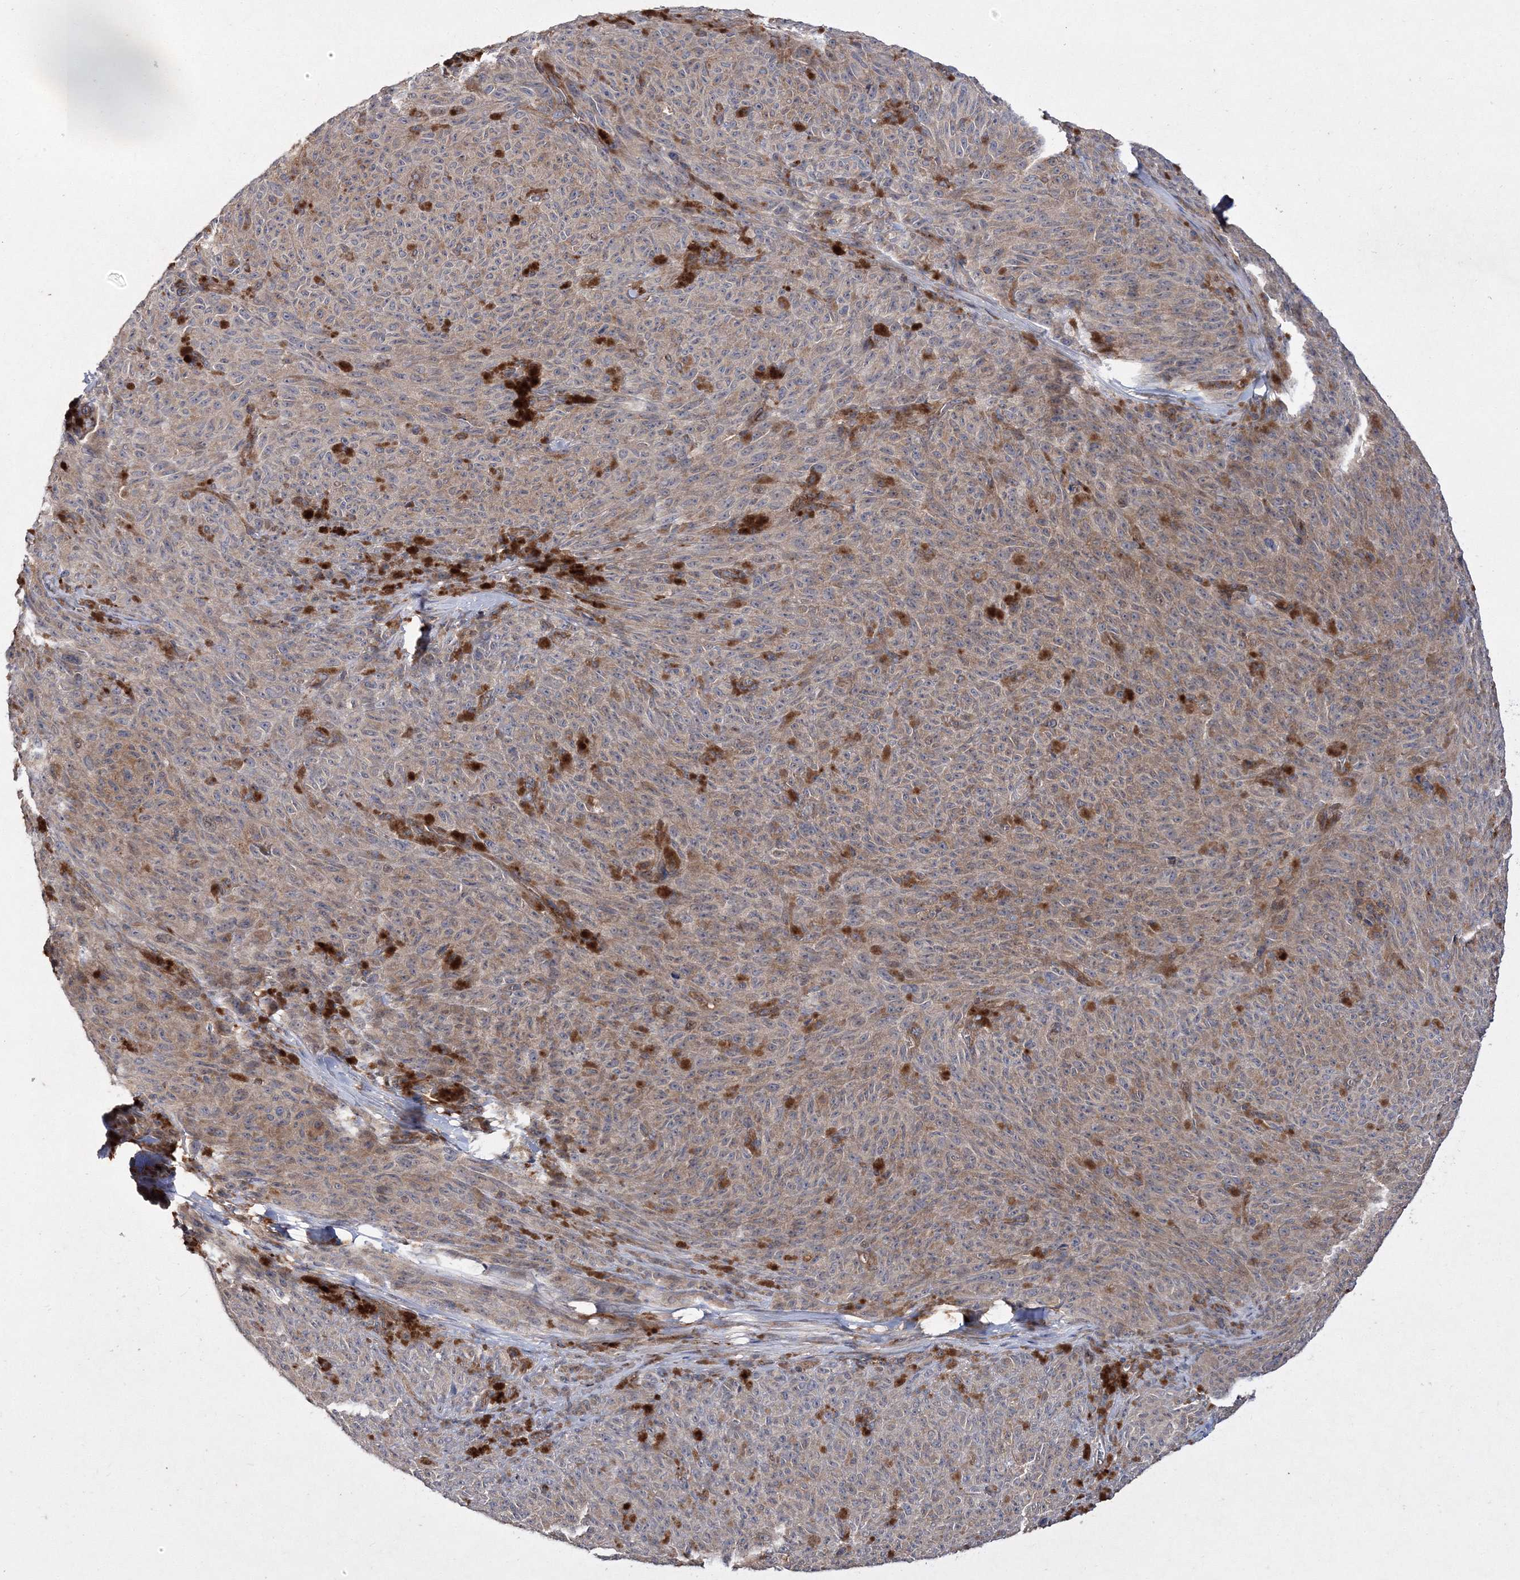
{"staining": {"intensity": "weak", "quantity": "<25%", "location": "cytoplasmic/membranous"}, "tissue": "melanoma", "cell_type": "Tumor cells", "image_type": "cancer", "snomed": [{"axis": "morphology", "description": "Malignant melanoma, NOS"}, {"axis": "topography", "description": "Skin"}], "caption": "Immunohistochemical staining of human malignant melanoma demonstrates no significant staining in tumor cells.", "gene": "DNAJC13", "patient": {"sex": "female", "age": 82}}